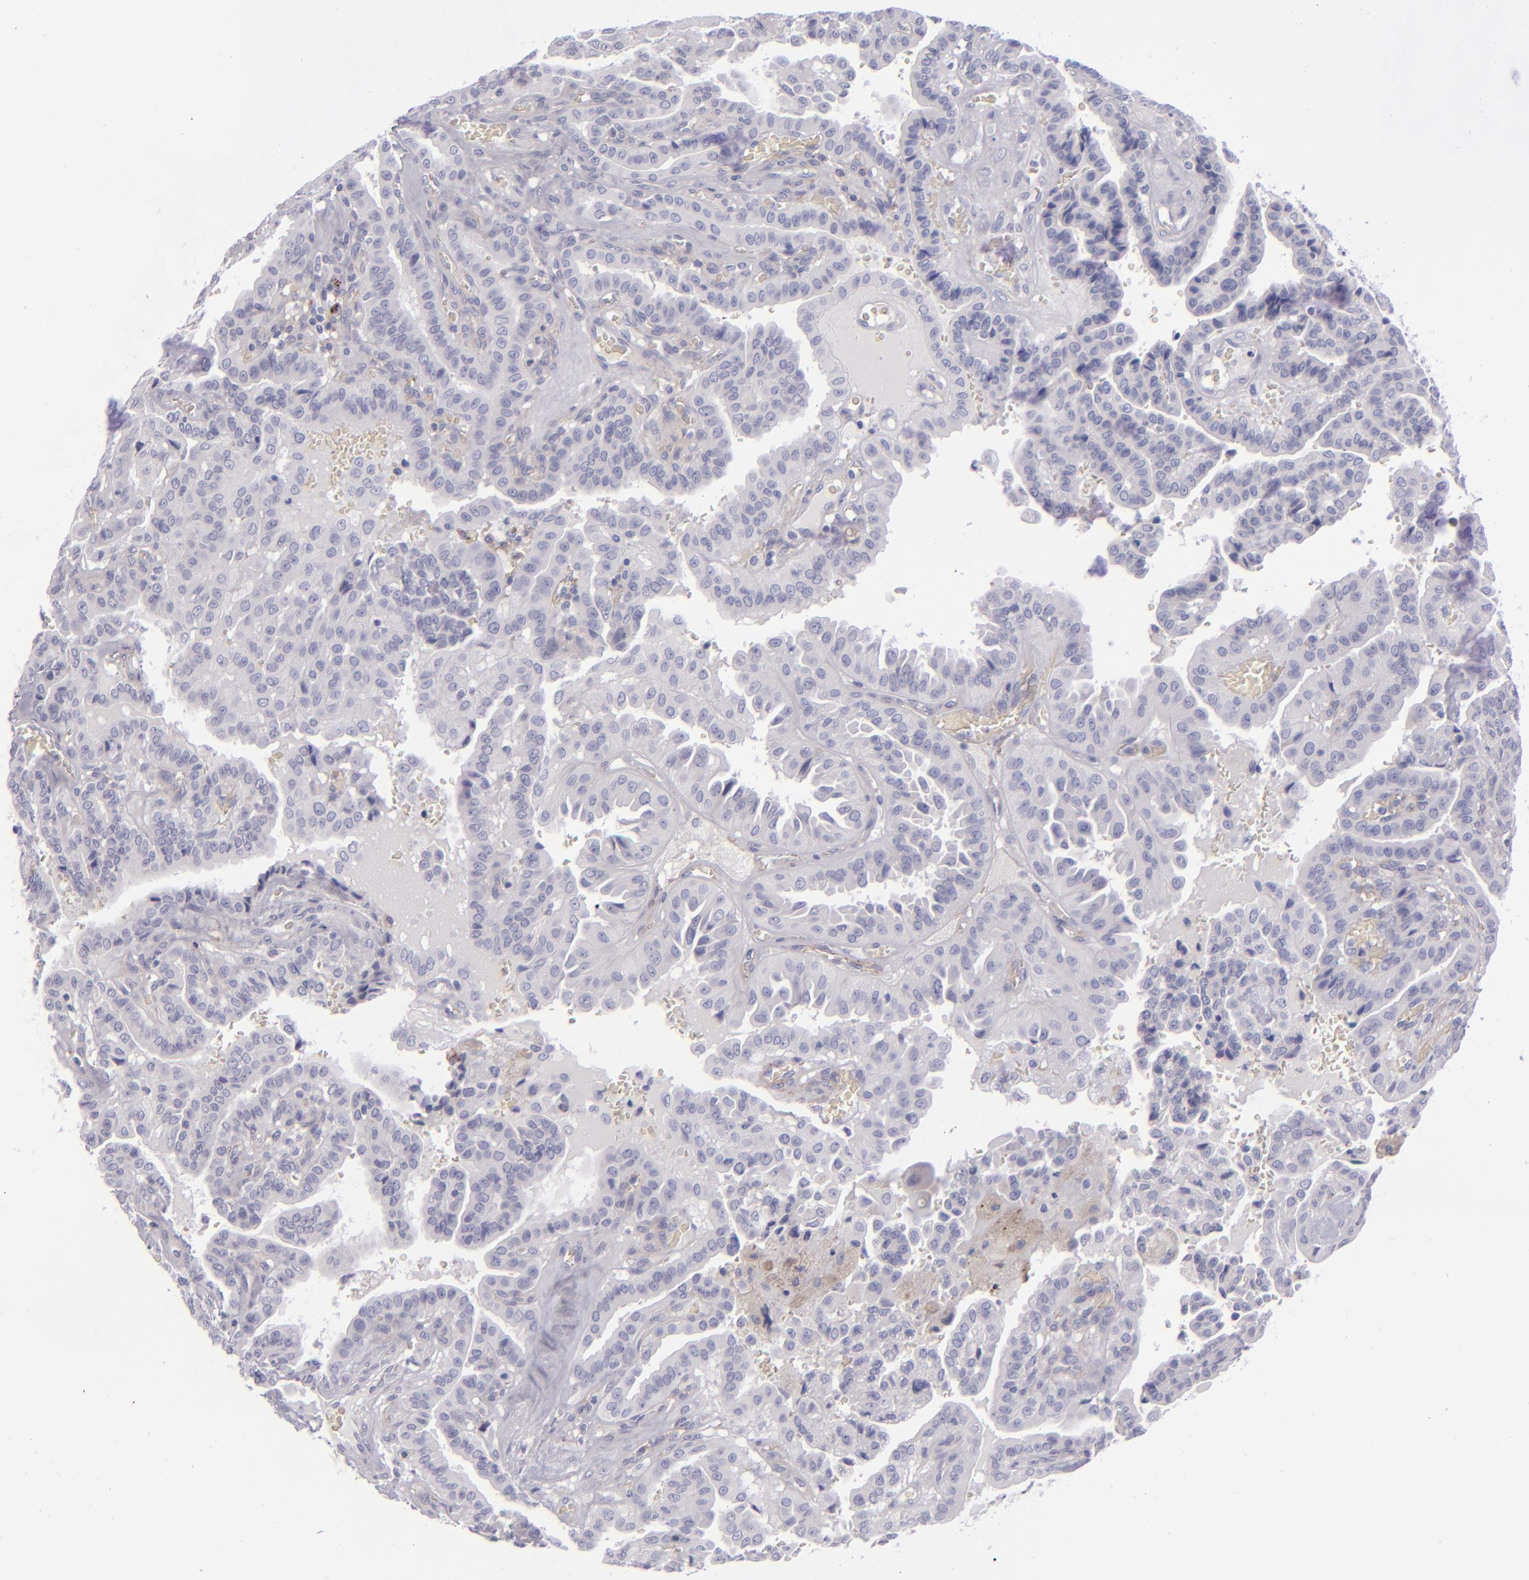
{"staining": {"intensity": "negative", "quantity": "none", "location": "none"}, "tissue": "thyroid cancer", "cell_type": "Tumor cells", "image_type": "cancer", "snomed": [{"axis": "morphology", "description": "Papillary adenocarcinoma, NOS"}, {"axis": "topography", "description": "Thyroid gland"}], "caption": "The image exhibits no significant staining in tumor cells of papillary adenocarcinoma (thyroid). Brightfield microscopy of immunohistochemistry stained with DAB (3,3'-diaminobenzidine) (brown) and hematoxylin (blue), captured at high magnification.", "gene": "ANPEP", "patient": {"sex": "male", "age": 87}}